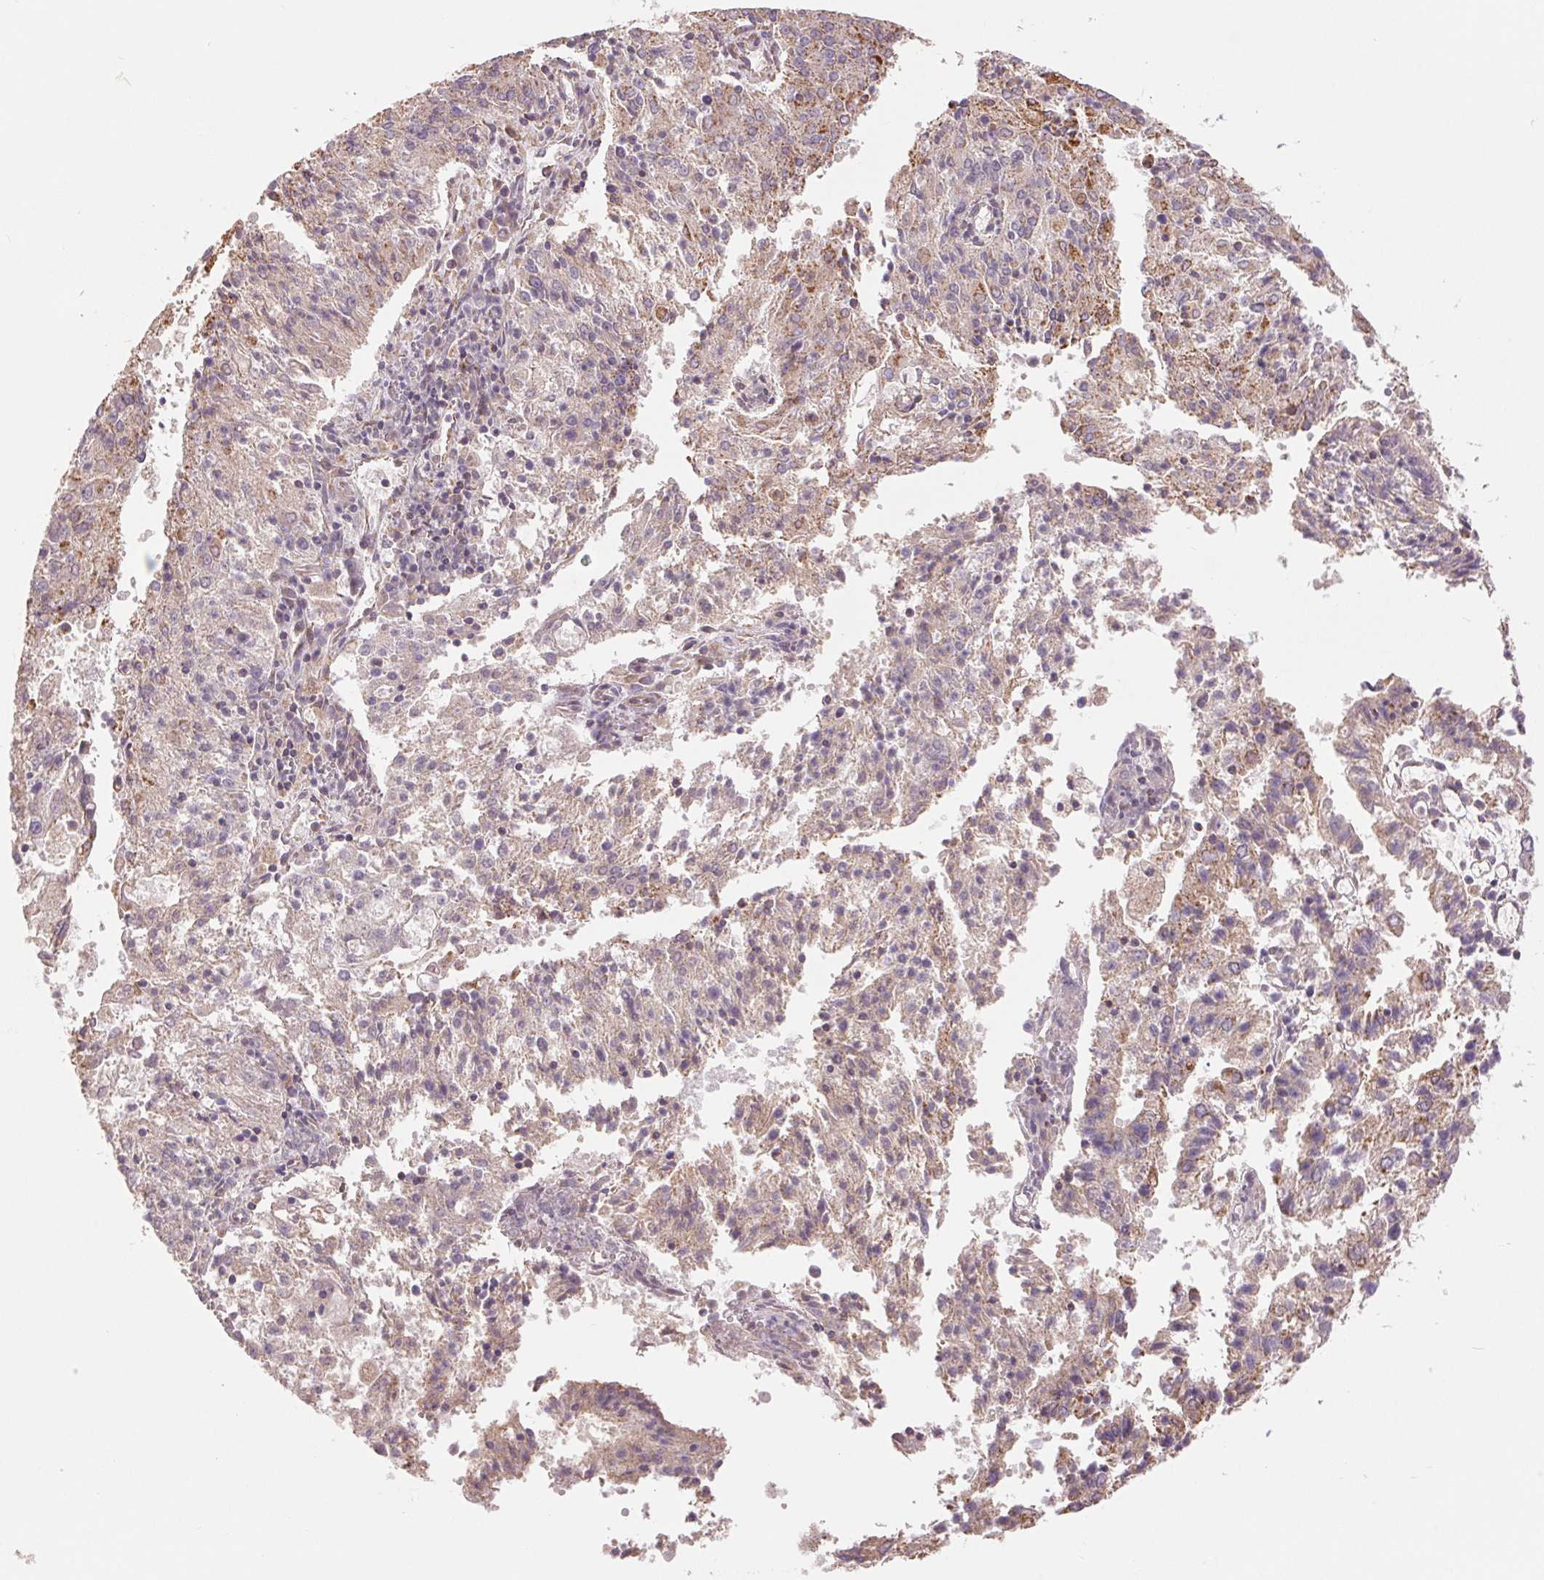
{"staining": {"intensity": "weak", "quantity": "<25%", "location": "cytoplasmic/membranous"}, "tissue": "endometrial cancer", "cell_type": "Tumor cells", "image_type": "cancer", "snomed": [{"axis": "morphology", "description": "Adenocarcinoma, NOS"}, {"axis": "topography", "description": "Endometrium"}], "caption": "This is an immunohistochemistry (IHC) histopathology image of adenocarcinoma (endometrial). There is no positivity in tumor cells.", "gene": "DGUOK", "patient": {"sex": "female", "age": 82}}